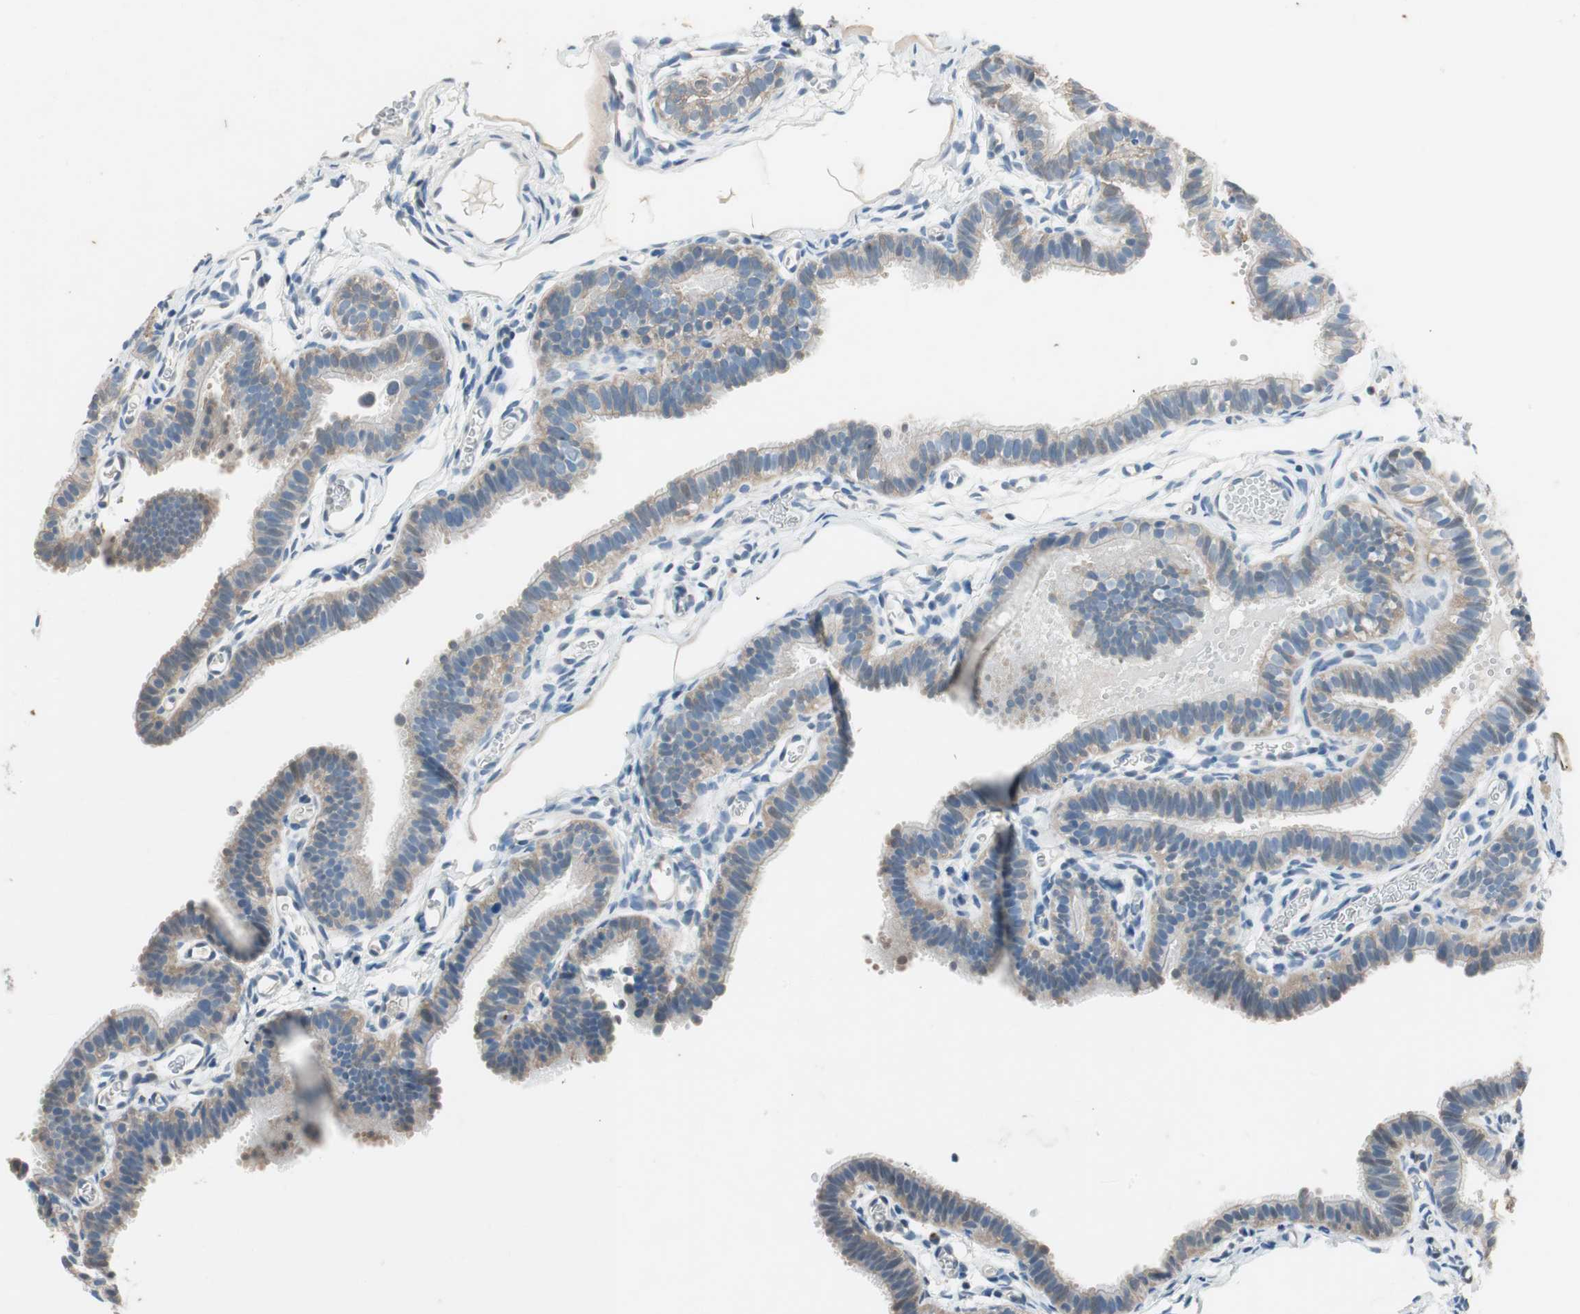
{"staining": {"intensity": "weak", "quantity": ">75%", "location": "cytoplasmic/membranous"}, "tissue": "fallopian tube", "cell_type": "Glandular cells", "image_type": "normal", "snomed": [{"axis": "morphology", "description": "Normal tissue, NOS"}, {"axis": "topography", "description": "Fallopian tube"}, {"axis": "topography", "description": "Placenta"}], "caption": "A brown stain shows weak cytoplasmic/membranous expression of a protein in glandular cells of normal human fallopian tube. Using DAB (brown) and hematoxylin (blue) stains, captured at high magnification using brightfield microscopy.", "gene": "SERPINB5", "patient": {"sex": "female", "age": 34}}